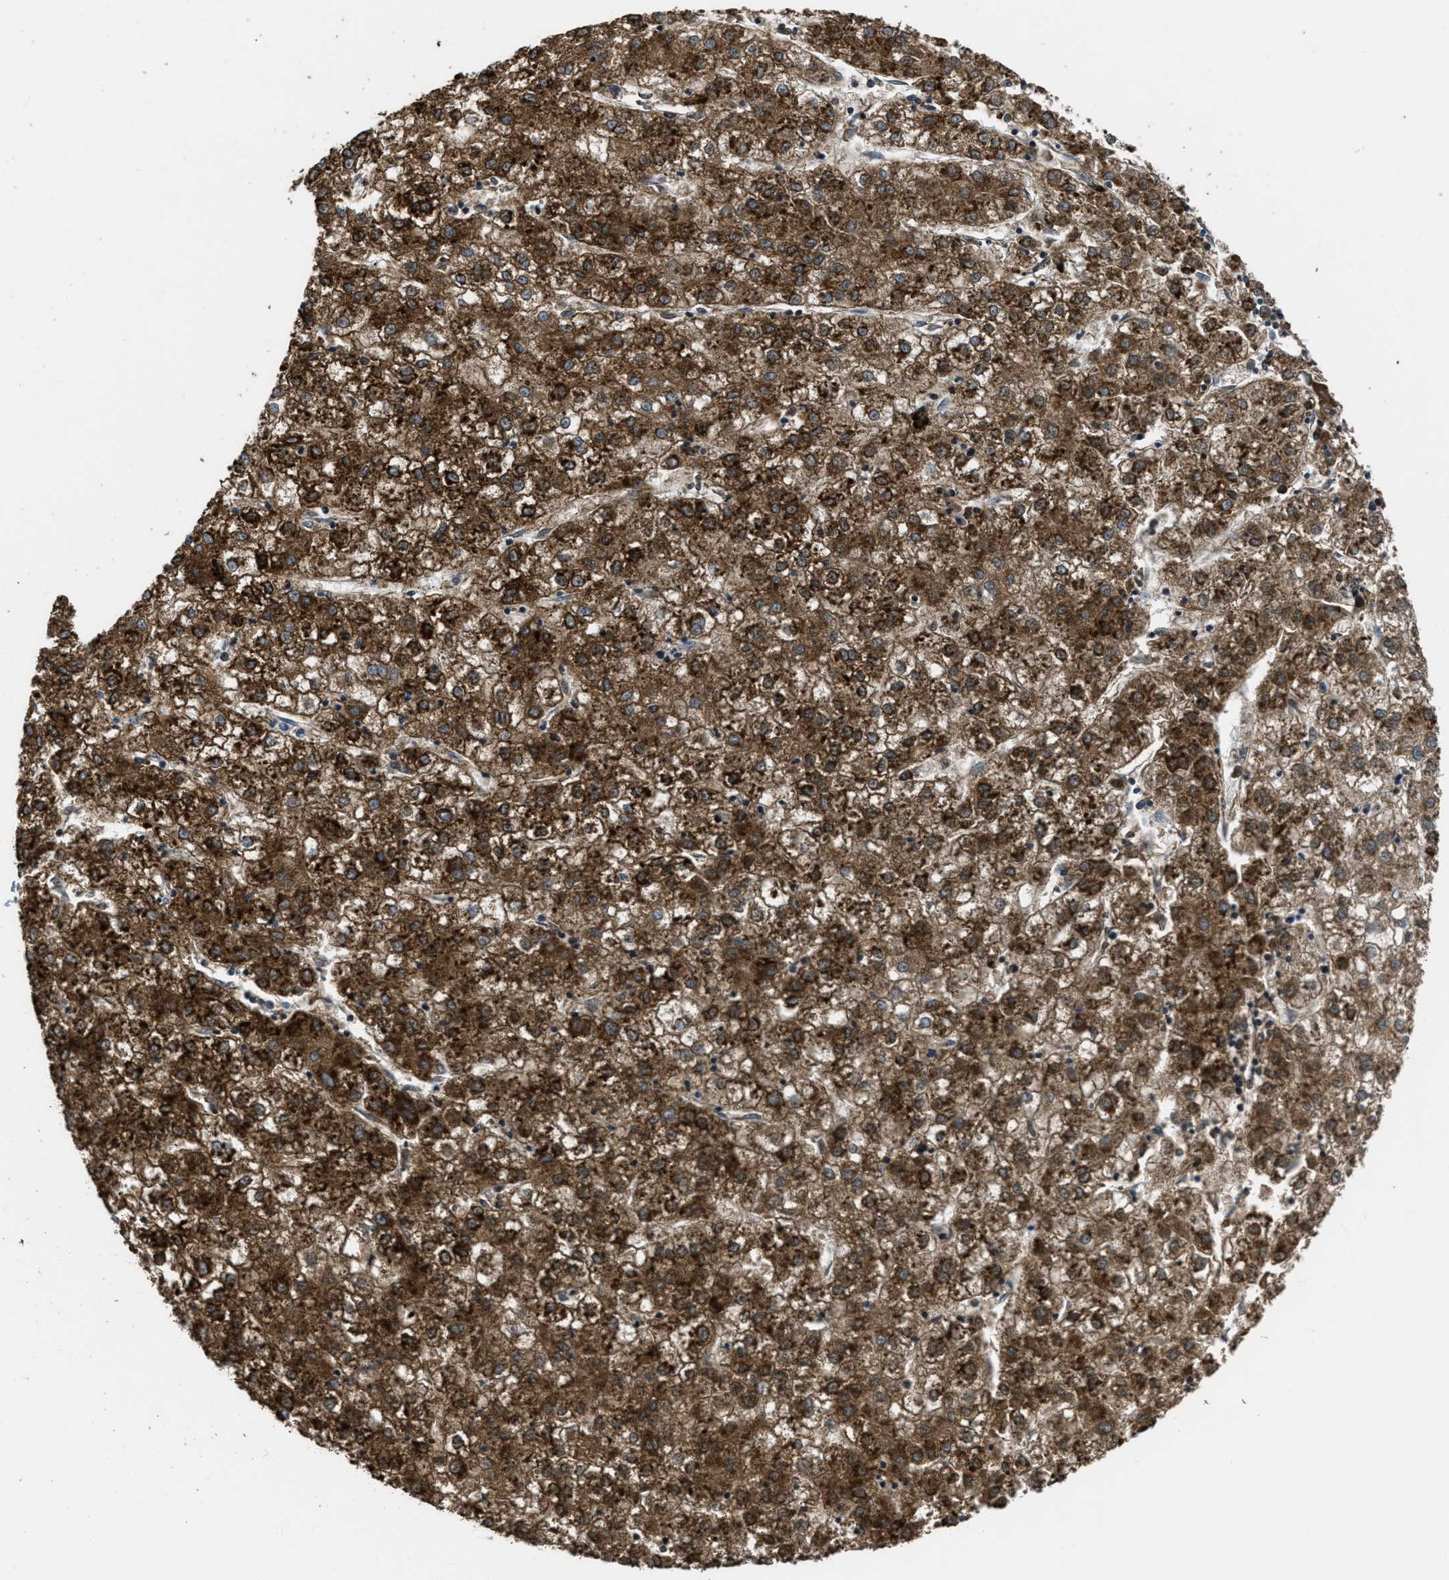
{"staining": {"intensity": "strong", "quantity": ">75%", "location": "cytoplasmic/membranous"}, "tissue": "liver cancer", "cell_type": "Tumor cells", "image_type": "cancer", "snomed": [{"axis": "morphology", "description": "Carcinoma, Hepatocellular, NOS"}, {"axis": "topography", "description": "Liver"}], "caption": "This is a micrograph of immunohistochemistry staining of liver hepatocellular carcinoma, which shows strong staining in the cytoplasmic/membranous of tumor cells.", "gene": "NAT1", "patient": {"sex": "male", "age": 72}}